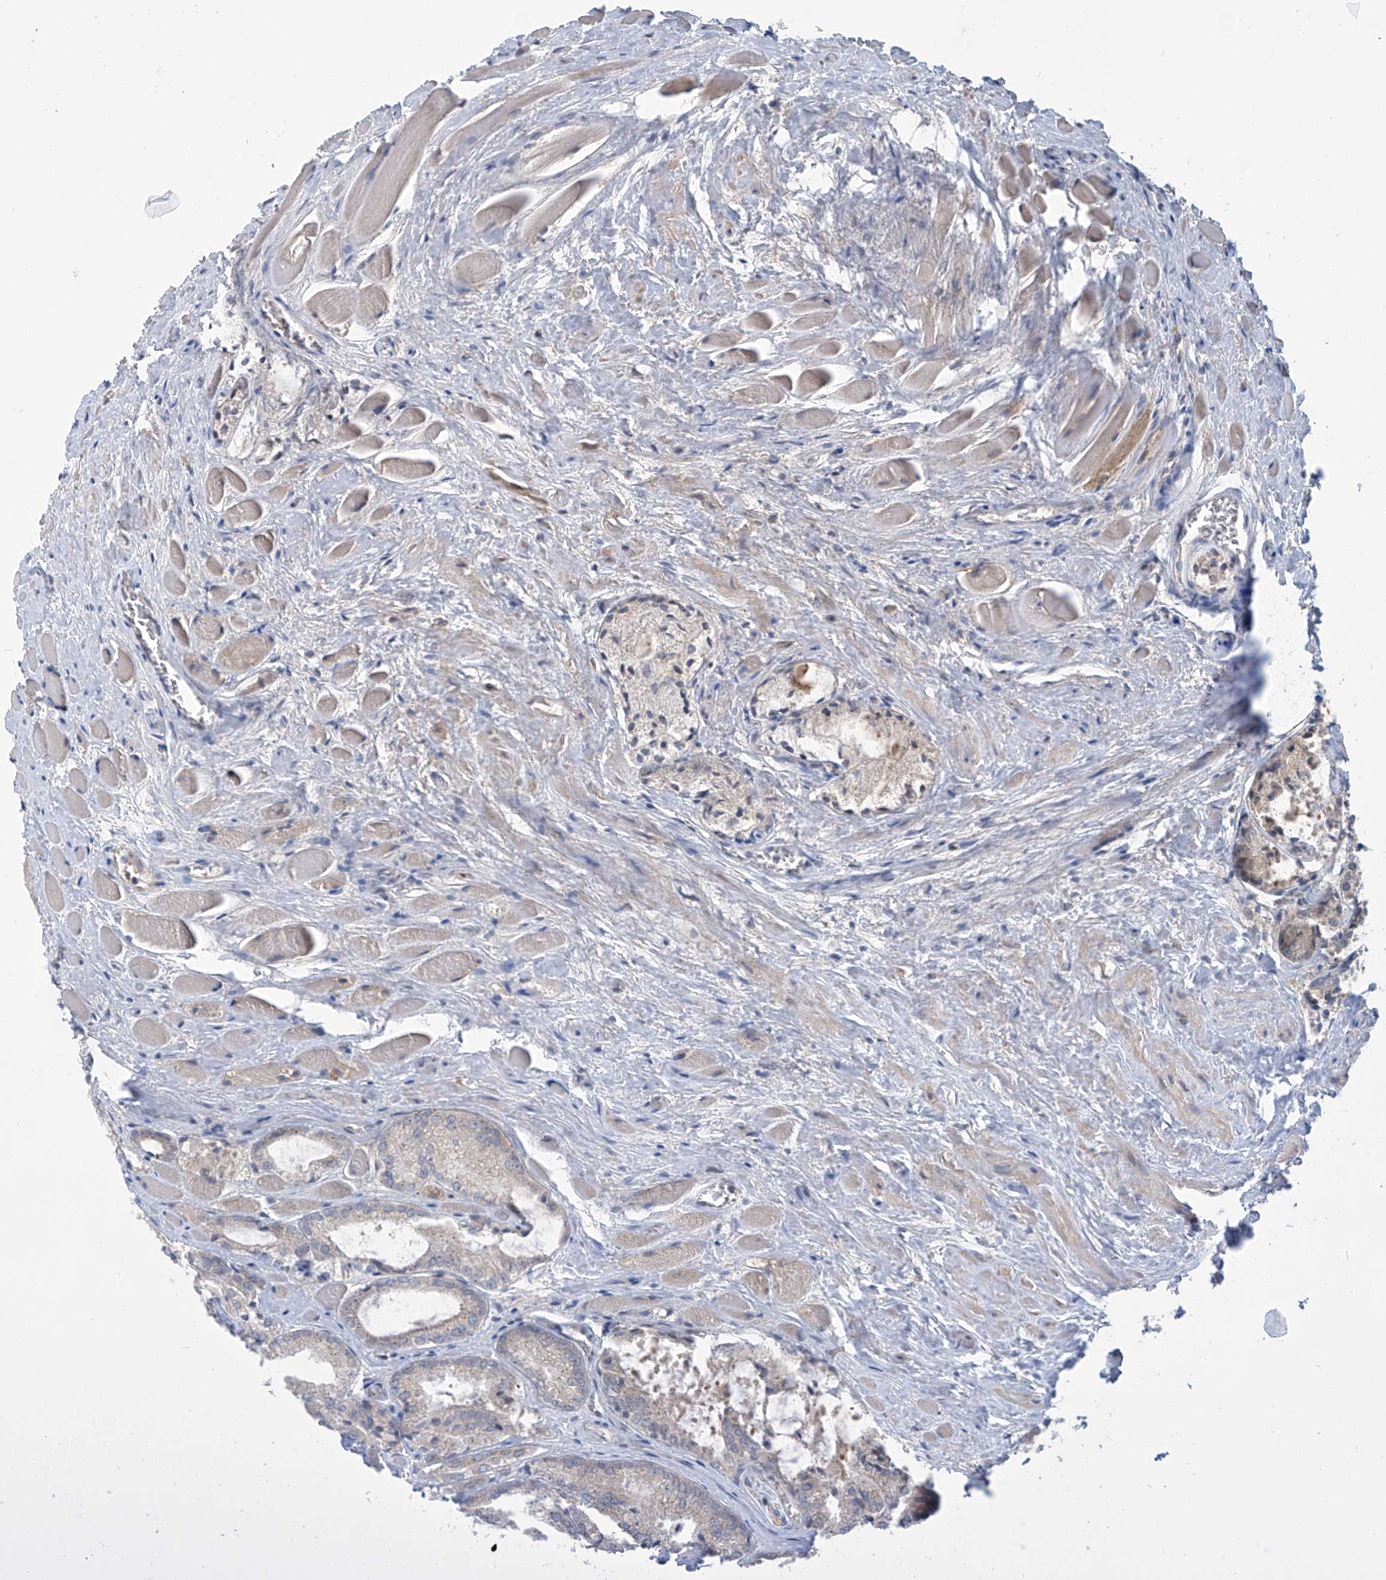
{"staining": {"intensity": "negative", "quantity": "none", "location": "none"}, "tissue": "prostate cancer", "cell_type": "Tumor cells", "image_type": "cancer", "snomed": [{"axis": "morphology", "description": "Adenocarcinoma, Low grade"}, {"axis": "topography", "description": "Prostate"}], "caption": "Prostate cancer (adenocarcinoma (low-grade)) was stained to show a protein in brown. There is no significant expression in tumor cells.", "gene": "ABHD13", "patient": {"sex": "male", "age": 67}}